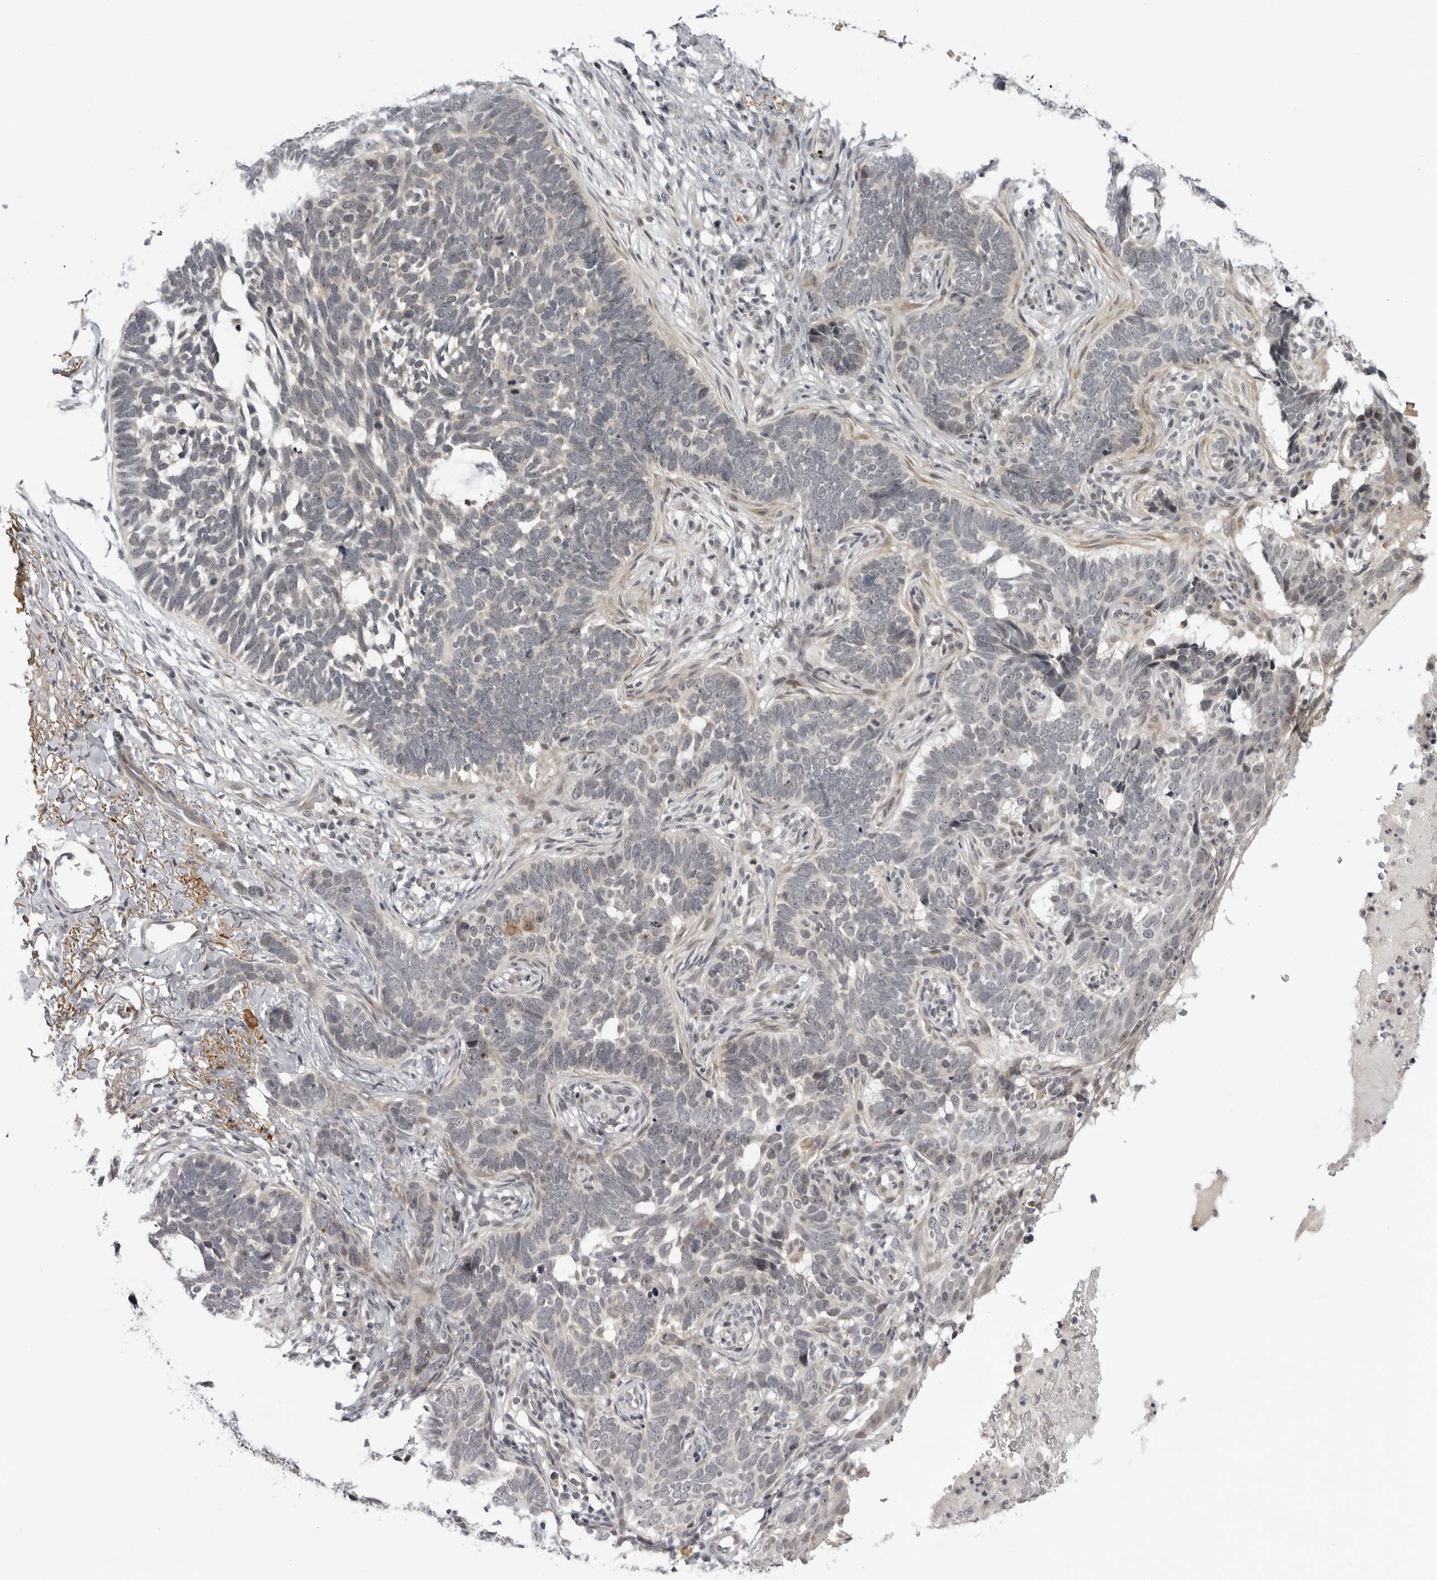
{"staining": {"intensity": "negative", "quantity": "none", "location": "none"}, "tissue": "skin cancer", "cell_type": "Tumor cells", "image_type": "cancer", "snomed": [{"axis": "morphology", "description": "Normal tissue, NOS"}, {"axis": "morphology", "description": "Basal cell carcinoma"}, {"axis": "topography", "description": "Skin"}], "caption": "Immunohistochemistry histopathology image of neoplastic tissue: human basal cell carcinoma (skin) stained with DAB reveals no significant protein positivity in tumor cells. (DAB (3,3'-diaminobenzidine) IHC with hematoxylin counter stain).", "gene": "ALPK2", "patient": {"sex": "male", "age": 77}}